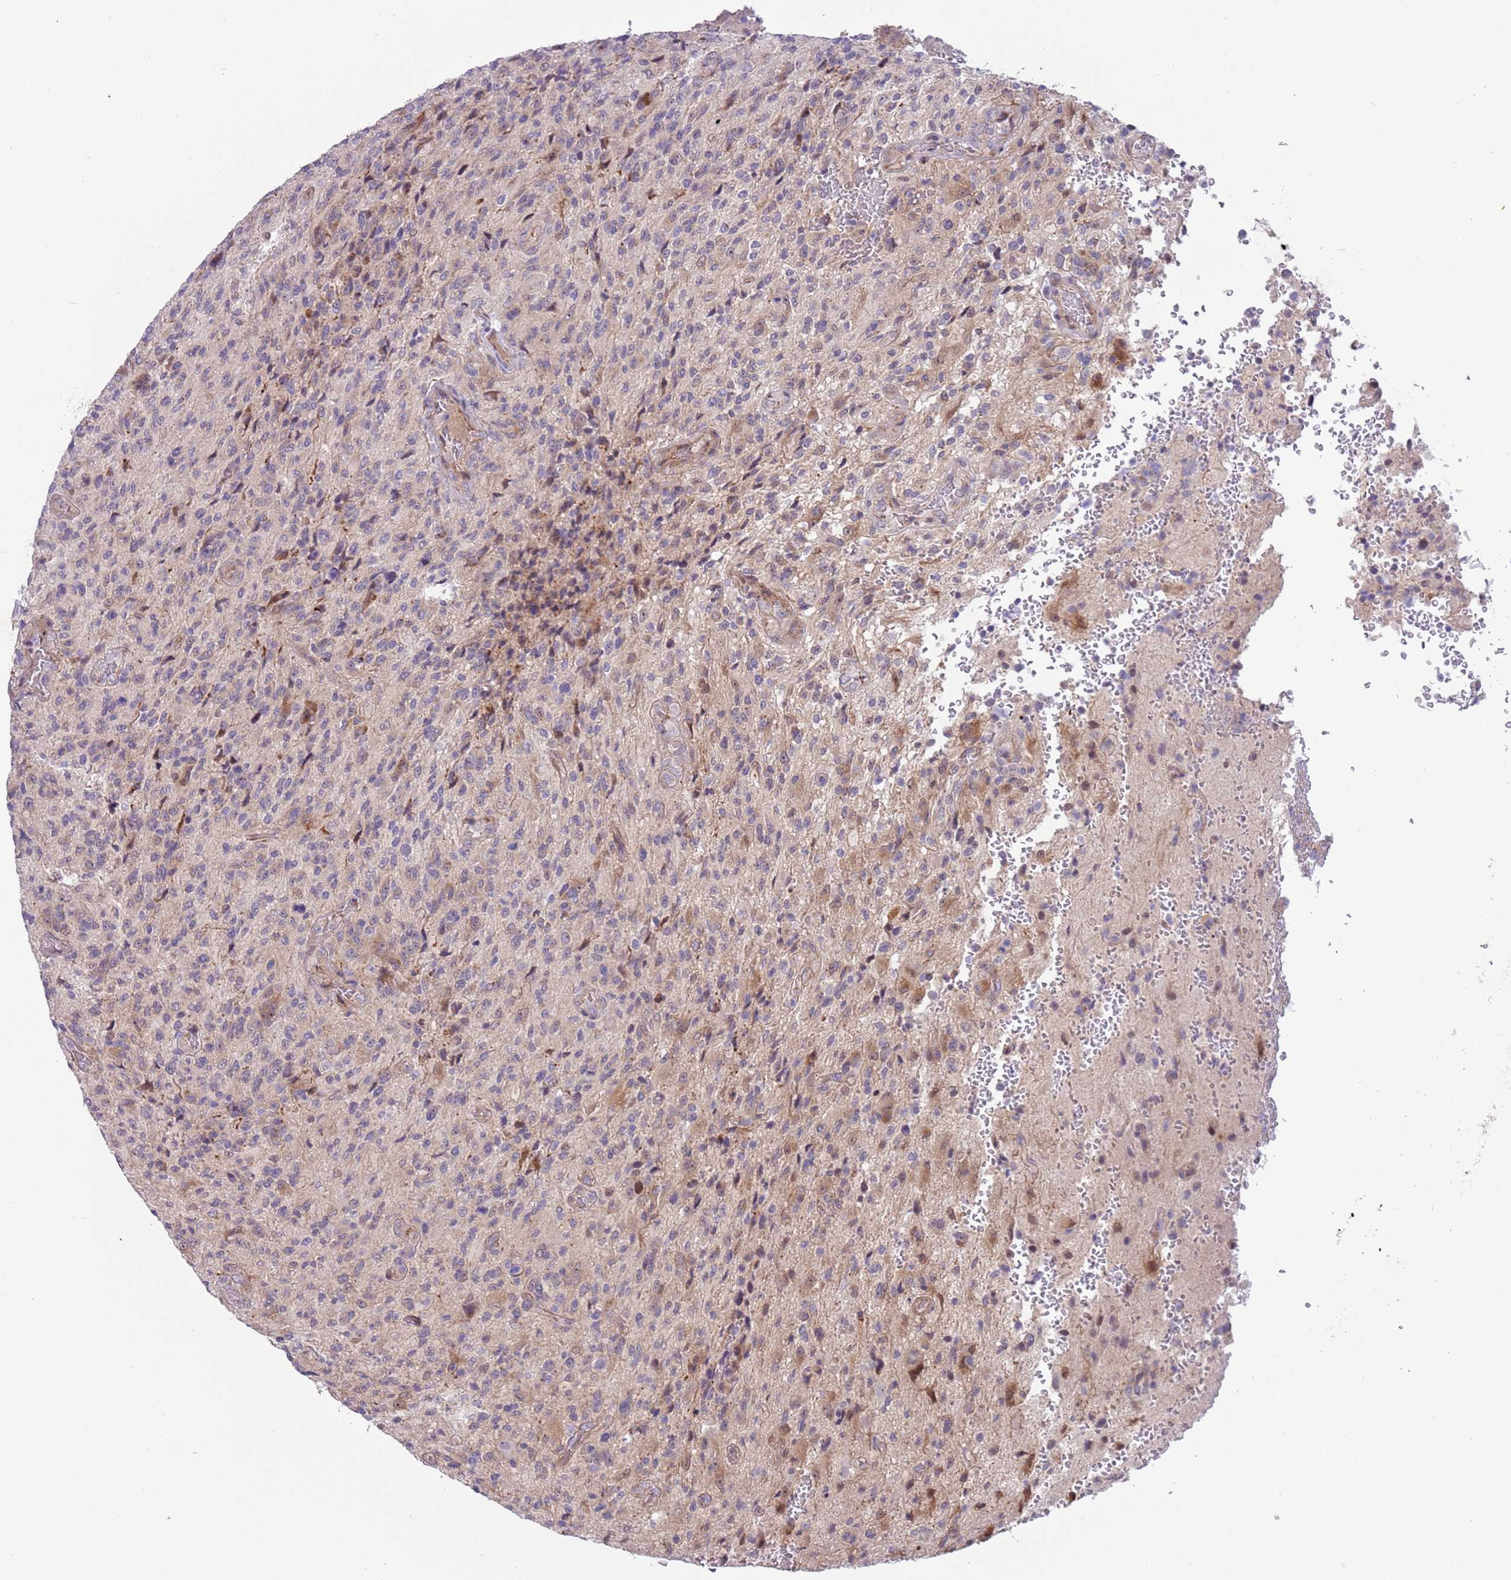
{"staining": {"intensity": "weak", "quantity": "<25%", "location": "cytoplasmic/membranous"}, "tissue": "glioma", "cell_type": "Tumor cells", "image_type": "cancer", "snomed": [{"axis": "morphology", "description": "Normal tissue, NOS"}, {"axis": "morphology", "description": "Glioma, malignant, High grade"}, {"axis": "topography", "description": "Cerebral cortex"}], "caption": "Immunohistochemical staining of human high-grade glioma (malignant) demonstrates no significant expression in tumor cells.", "gene": "ITGB6", "patient": {"sex": "male", "age": 56}}